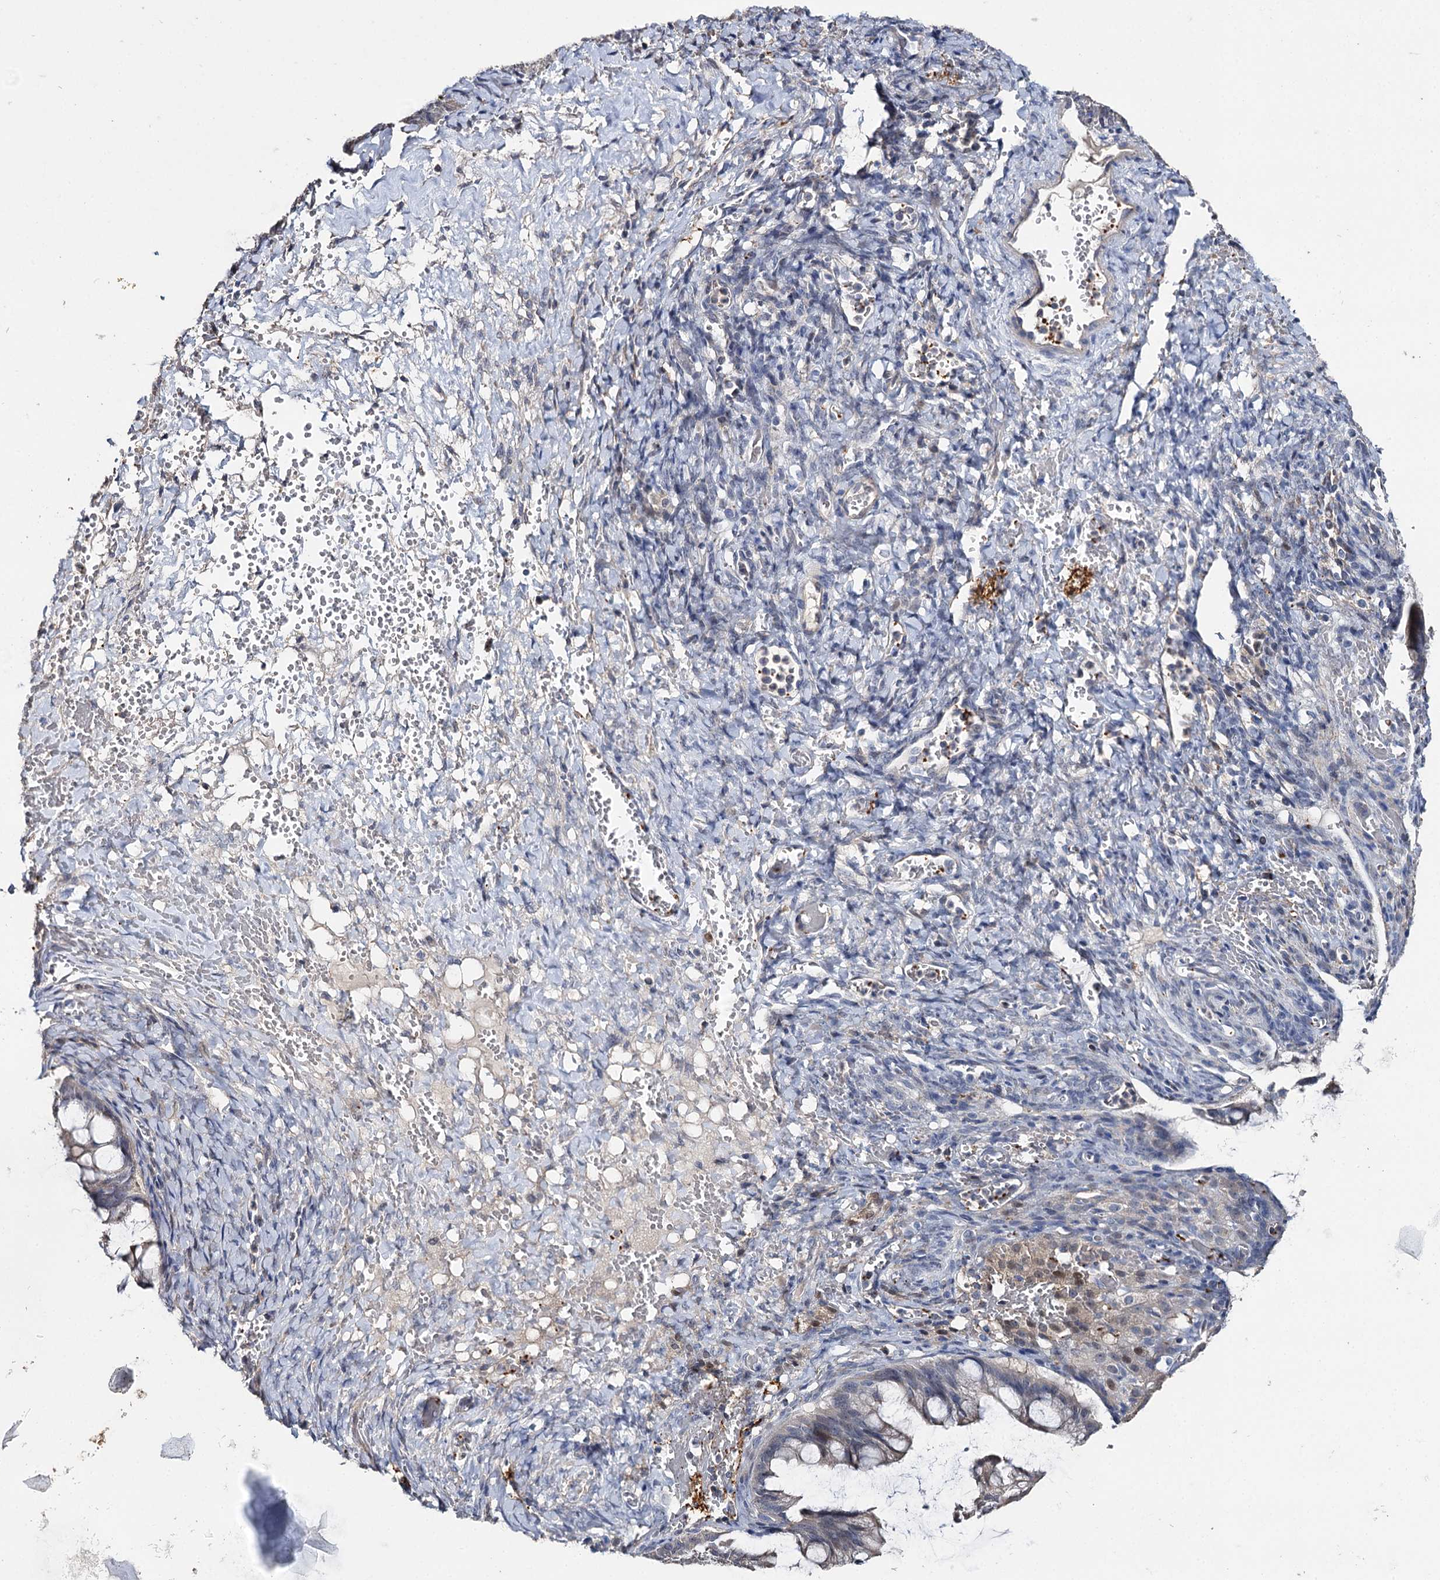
{"staining": {"intensity": "negative", "quantity": "none", "location": "none"}, "tissue": "ovarian cancer", "cell_type": "Tumor cells", "image_type": "cancer", "snomed": [{"axis": "morphology", "description": "Cystadenocarcinoma, mucinous, NOS"}, {"axis": "topography", "description": "Ovary"}], "caption": "This is an immunohistochemistry (IHC) micrograph of human ovarian cancer (mucinous cystadenocarcinoma). There is no staining in tumor cells.", "gene": "DNAH6", "patient": {"sex": "female", "age": 73}}